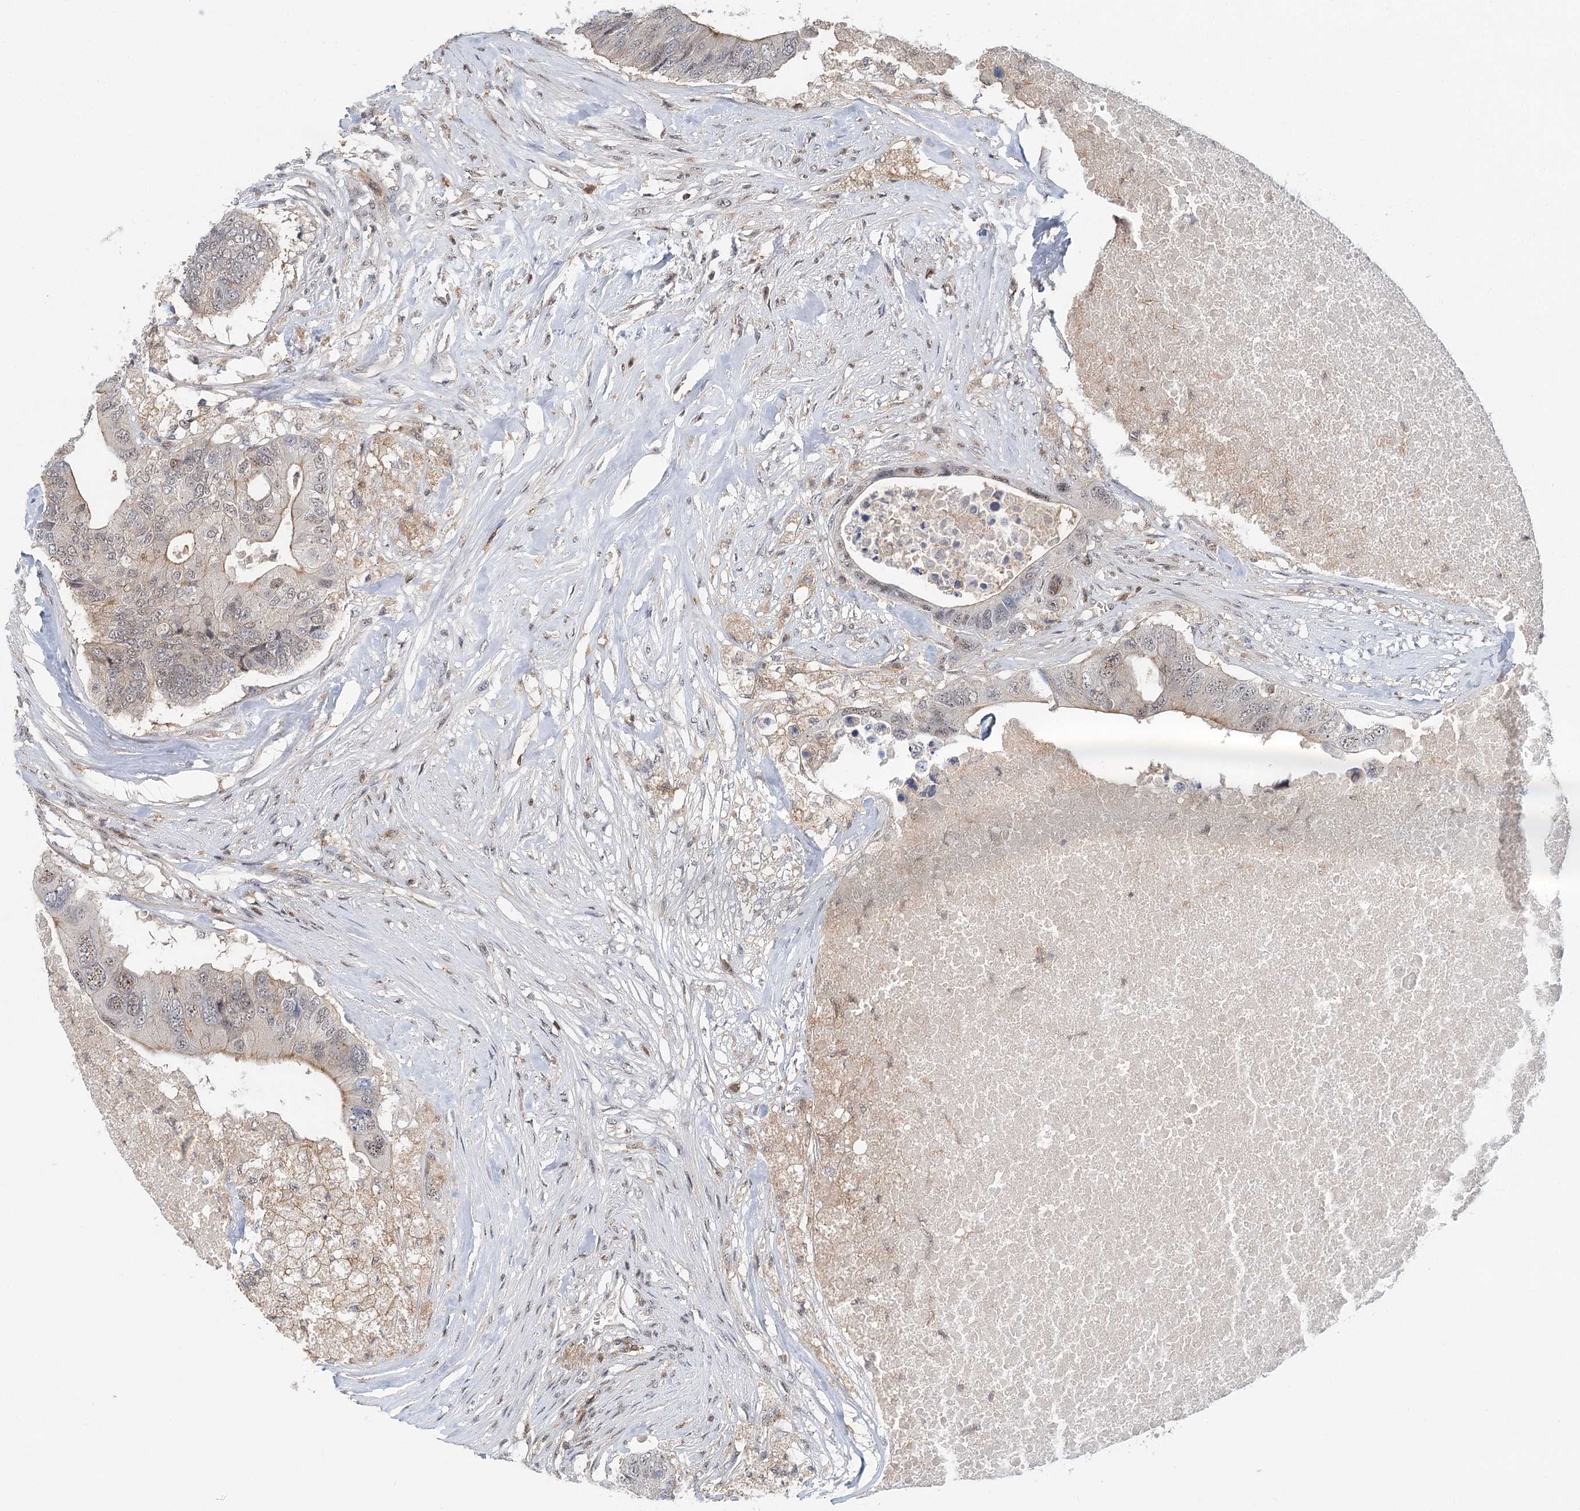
{"staining": {"intensity": "weak", "quantity": "25%-75%", "location": "nuclear"}, "tissue": "colorectal cancer", "cell_type": "Tumor cells", "image_type": "cancer", "snomed": [{"axis": "morphology", "description": "Adenocarcinoma, NOS"}, {"axis": "topography", "description": "Colon"}], "caption": "Adenocarcinoma (colorectal) stained for a protein displays weak nuclear positivity in tumor cells.", "gene": "CDC42SE2", "patient": {"sex": "male", "age": 71}}